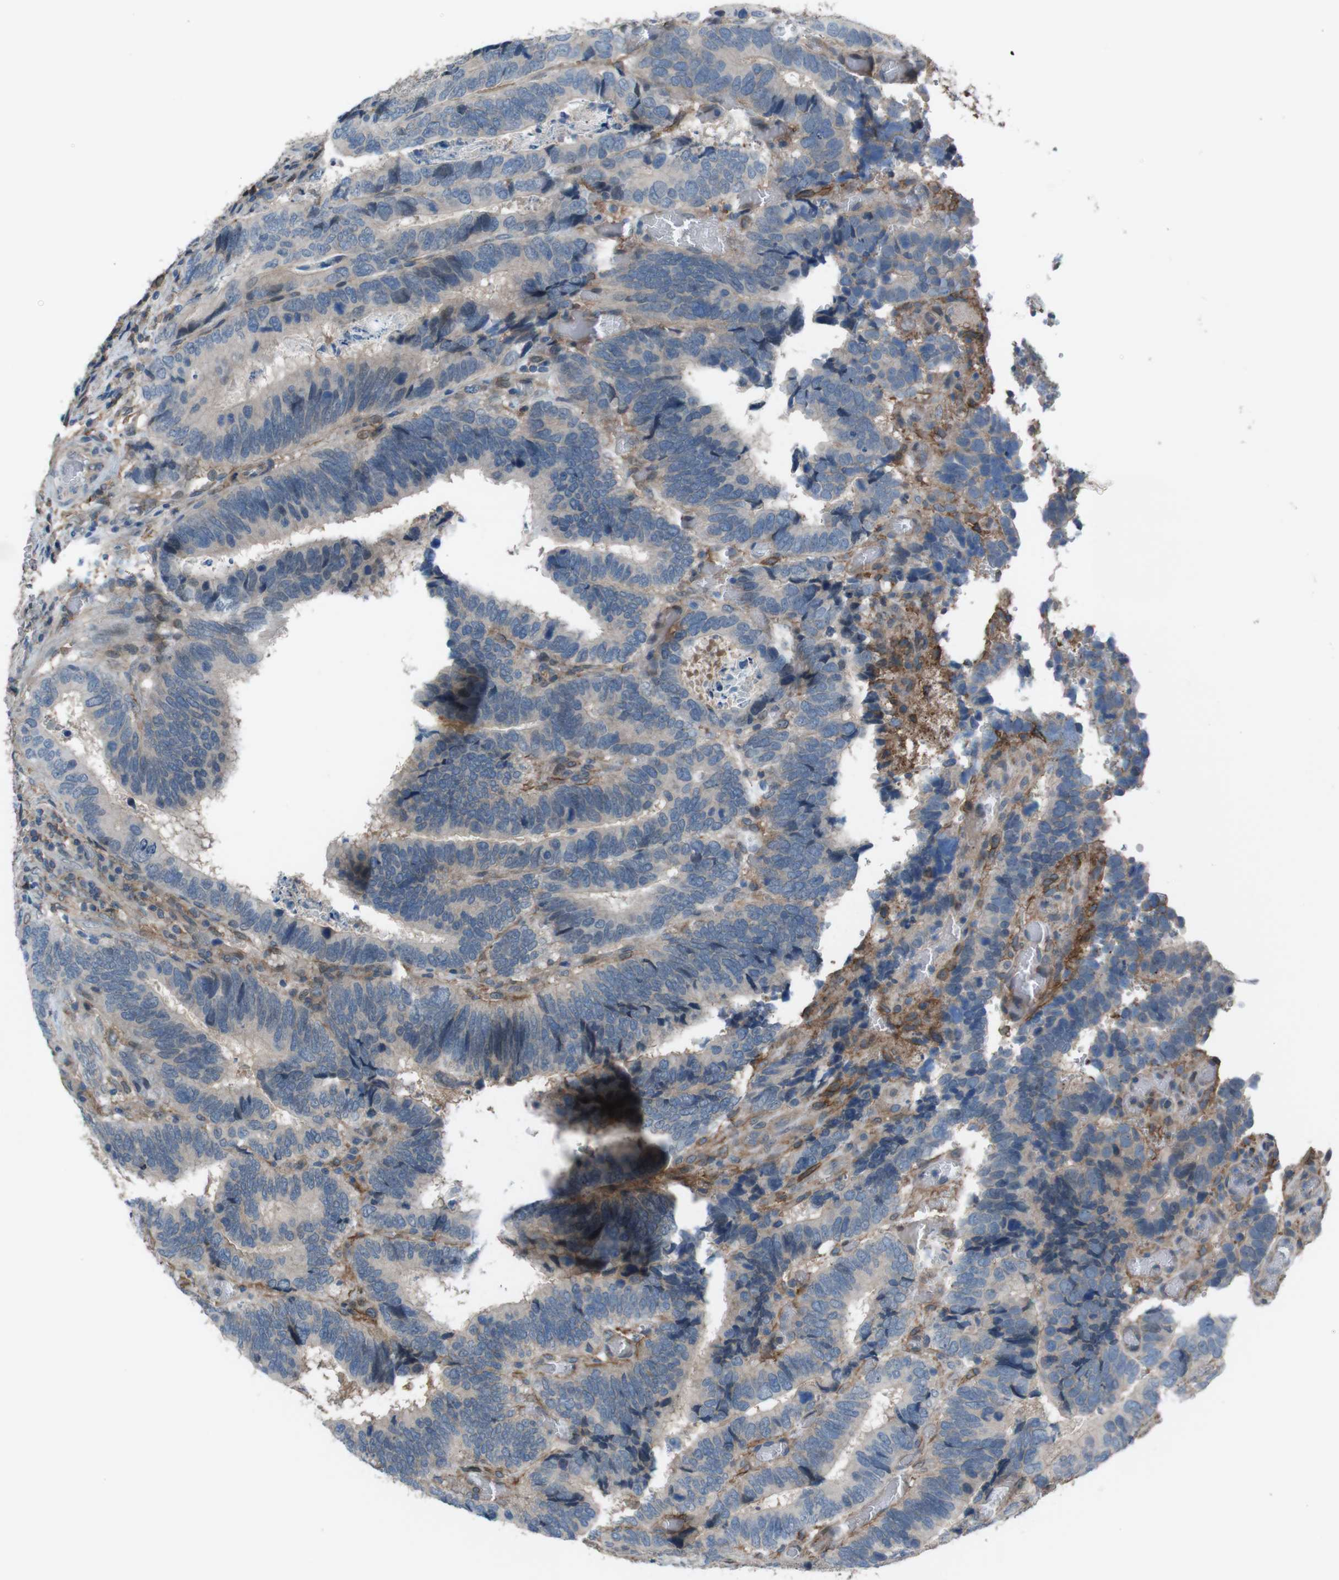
{"staining": {"intensity": "negative", "quantity": "none", "location": "none"}, "tissue": "colorectal cancer", "cell_type": "Tumor cells", "image_type": "cancer", "snomed": [{"axis": "morphology", "description": "Adenocarcinoma, NOS"}, {"axis": "topography", "description": "Colon"}], "caption": "Human colorectal adenocarcinoma stained for a protein using immunohistochemistry shows no staining in tumor cells.", "gene": "ATP2B1", "patient": {"sex": "male", "age": 72}}